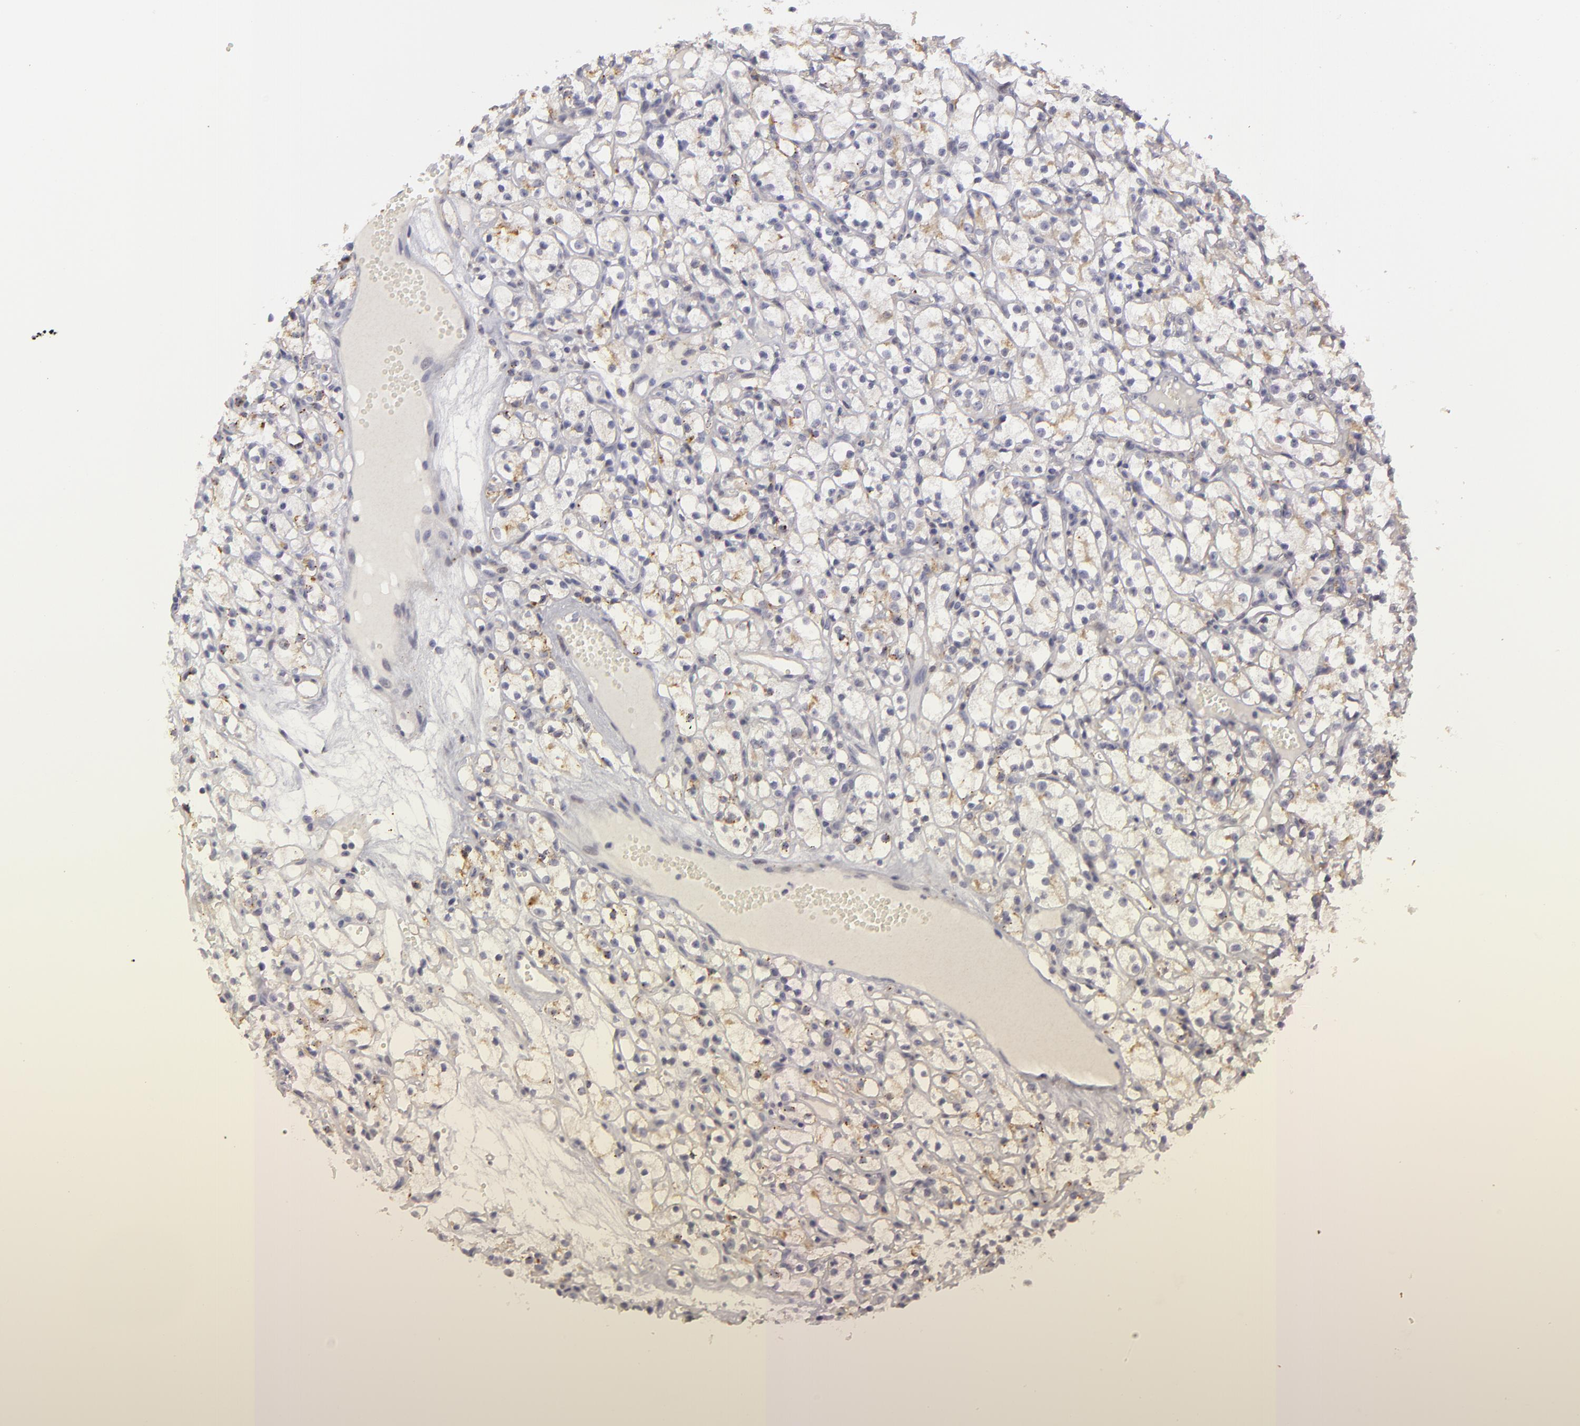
{"staining": {"intensity": "negative", "quantity": "none", "location": "none"}, "tissue": "renal cancer", "cell_type": "Tumor cells", "image_type": "cancer", "snomed": [{"axis": "morphology", "description": "Adenocarcinoma, NOS"}, {"axis": "topography", "description": "Kidney"}], "caption": "An image of human renal adenocarcinoma is negative for staining in tumor cells. The staining was performed using DAB (3,3'-diaminobenzidine) to visualize the protein expression in brown, while the nuclei were stained in blue with hematoxylin (Magnification: 20x).", "gene": "EFS", "patient": {"sex": "male", "age": 61}}